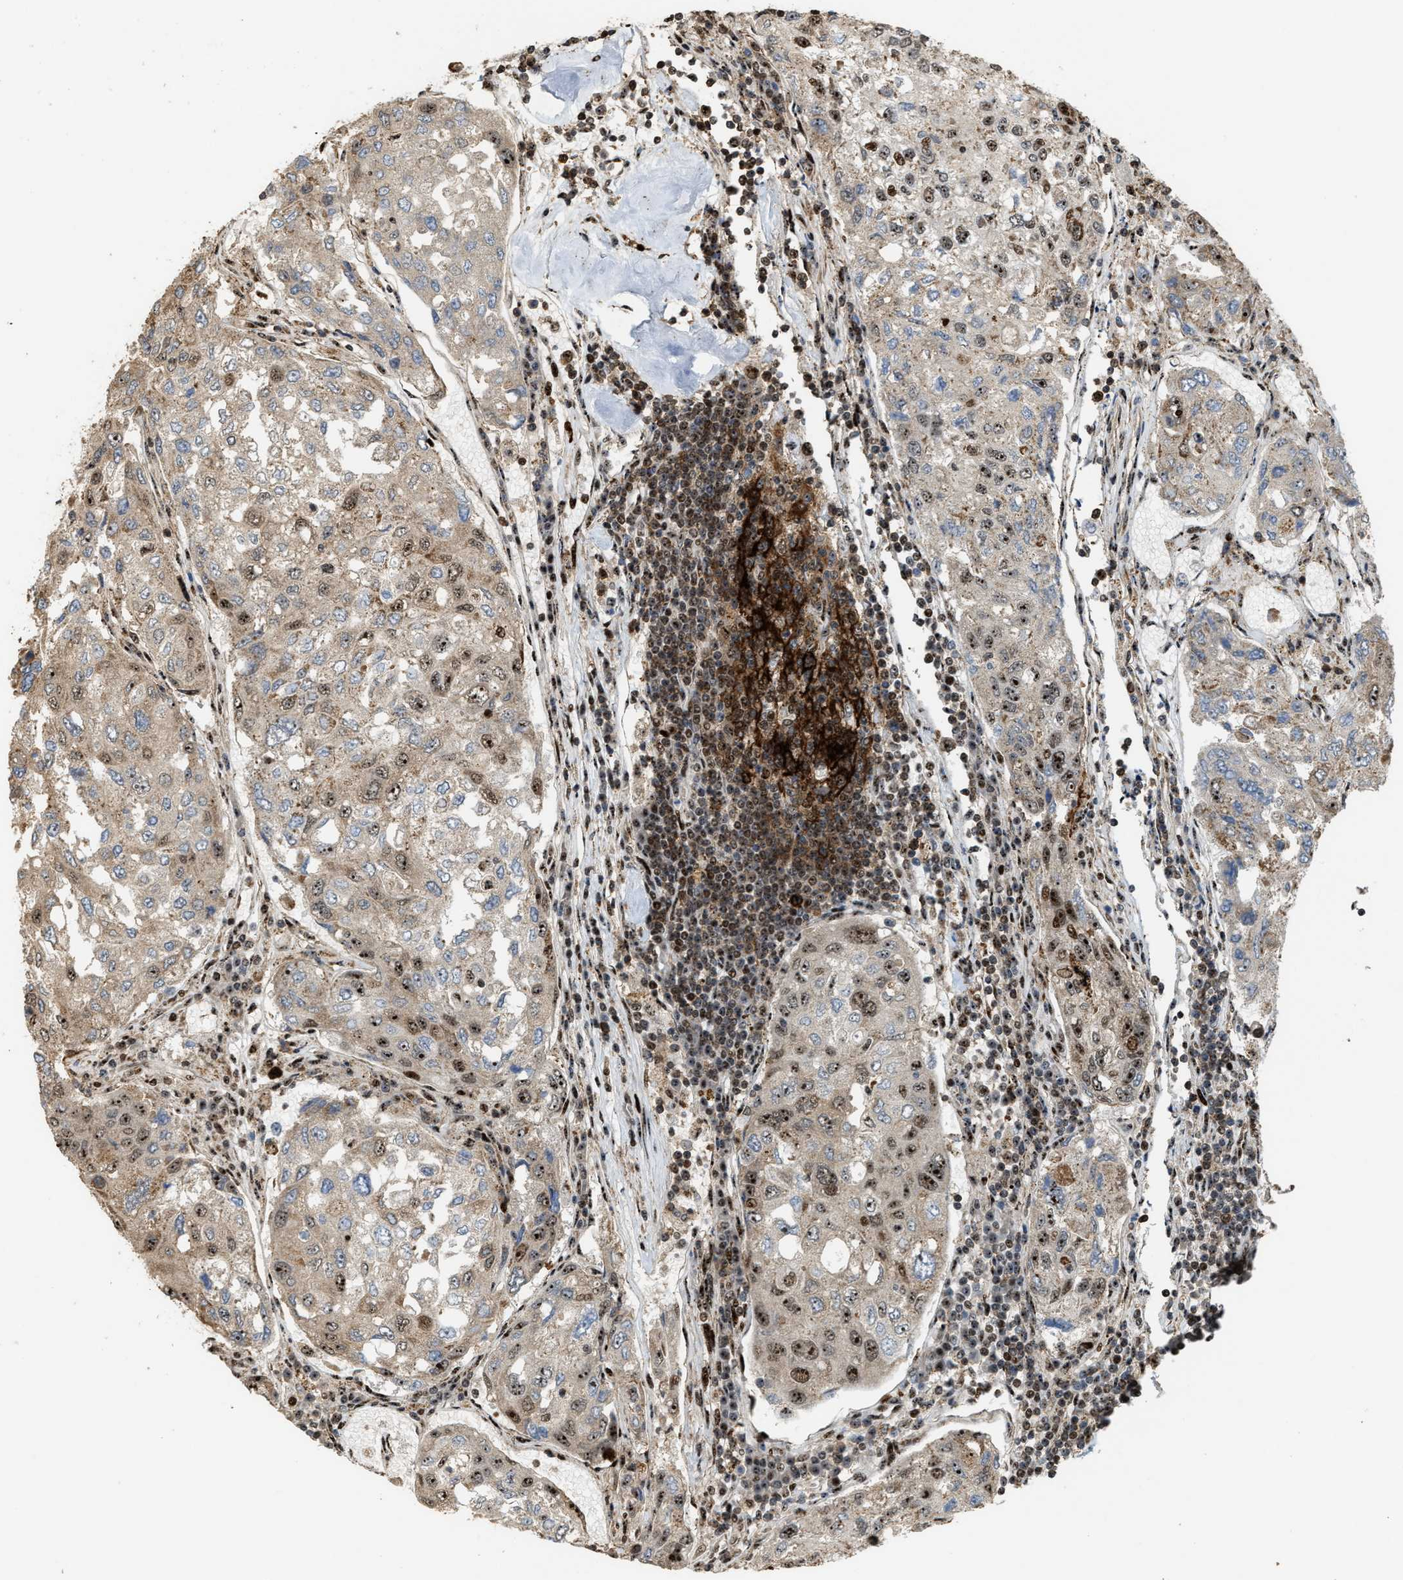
{"staining": {"intensity": "moderate", "quantity": "25%-75%", "location": "nuclear"}, "tissue": "urothelial cancer", "cell_type": "Tumor cells", "image_type": "cancer", "snomed": [{"axis": "morphology", "description": "Urothelial carcinoma, High grade"}, {"axis": "topography", "description": "Lymph node"}, {"axis": "topography", "description": "Urinary bladder"}], "caption": "Brown immunohistochemical staining in high-grade urothelial carcinoma demonstrates moderate nuclear staining in approximately 25%-75% of tumor cells.", "gene": "ZNF687", "patient": {"sex": "male", "age": 51}}